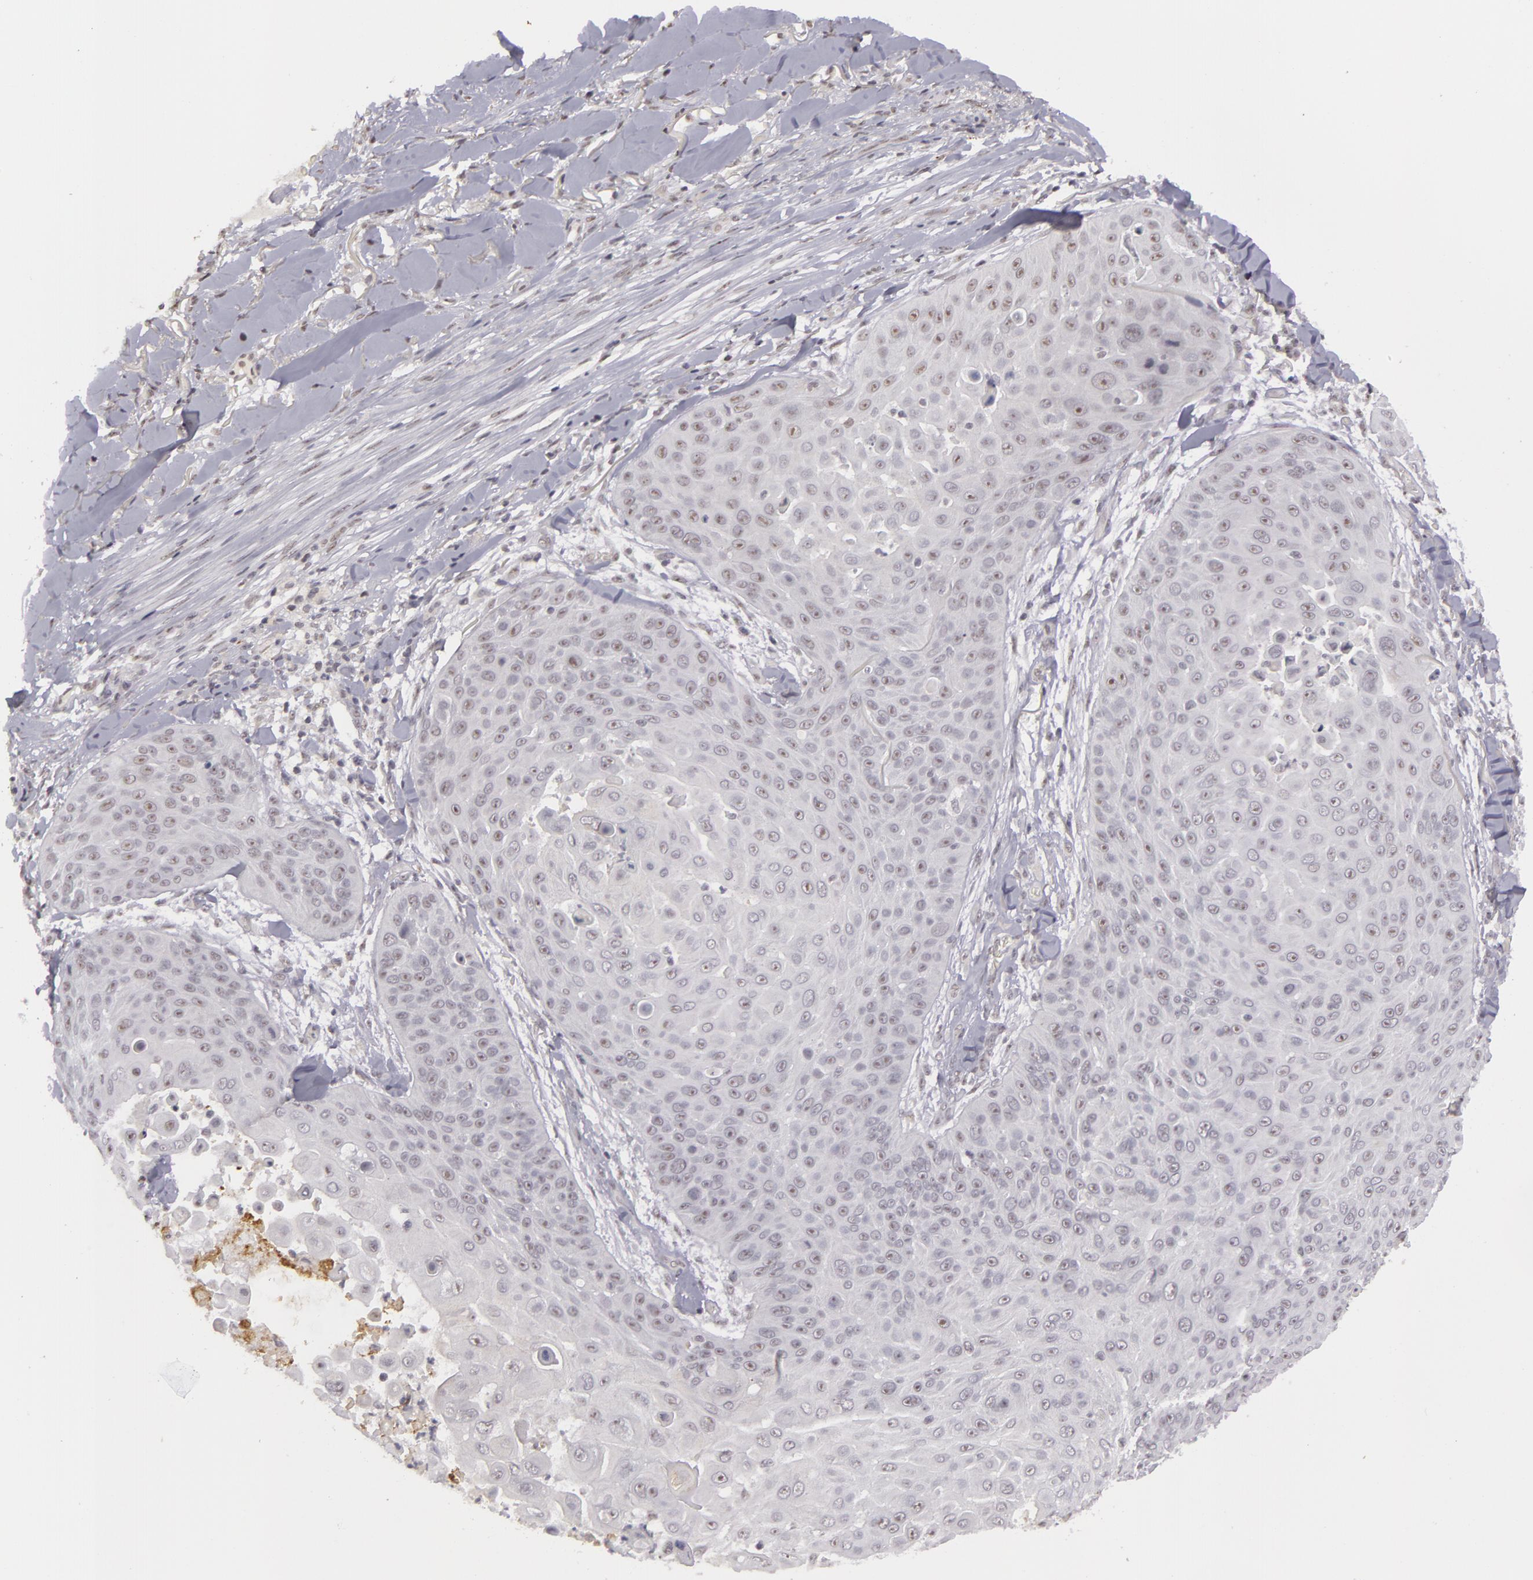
{"staining": {"intensity": "negative", "quantity": "none", "location": "none"}, "tissue": "skin cancer", "cell_type": "Tumor cells", "image_type": "cancer", "snomed": [{"axis": "morphology", "description": "Squamous cell carcinoma, NOS"}, {"axis": "topography", "description": "Skin"}], "caption": "DAB immunohistochemical staining of human skin squamous cell carcinoma displays no significant expression in tumor cells.", "gene": "RRP7A", "patient": {"sex": "male", "age": 82}}